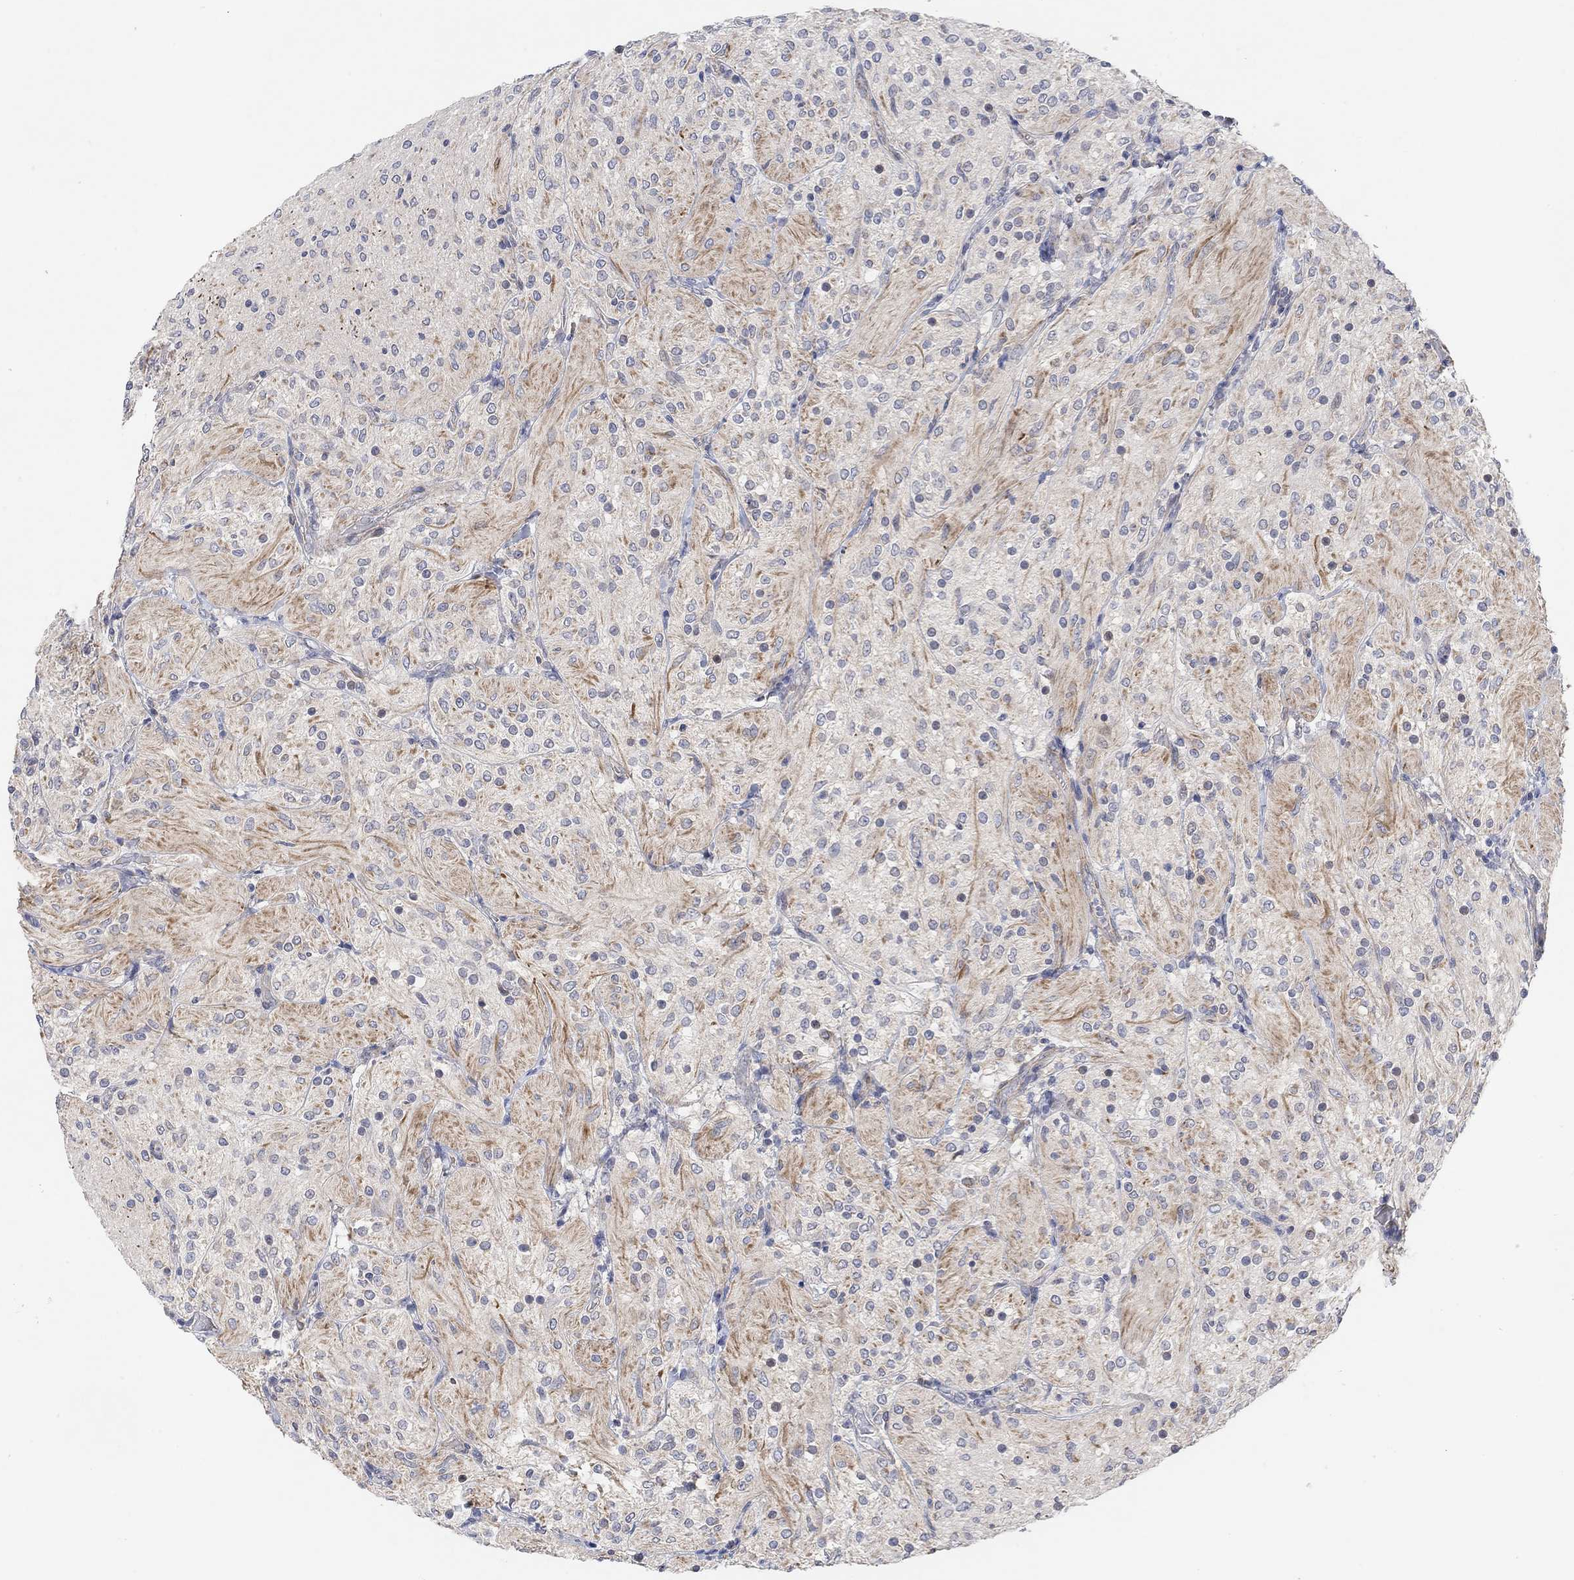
{"staining": {"intensity": "weak", "quantity": ">75%", "location": "cytoplasmic/membranous"}, "tissue": "glioma", "cell_type": "Tumor cells", "image_type": "cancer", "snomed": [{"axis": "morphology", "description": "Glioma, malignant, Low grade"}, {"axis": "topography", "description": "Brain"}], "caption": "Immunohistochemistry (IHC) photomicrograph of neoplastic tissue: human malignant glioma (low-grade) stained using immunohistochemistry exhibits low levels of weak protein expression localized specifically in the cytoplasmic/membranous of tumor cells, appearing as a cytoplasmic/membranous brown color.", "gene": "HCRTR1", "patient": {"sex": "male", "age": 3}}